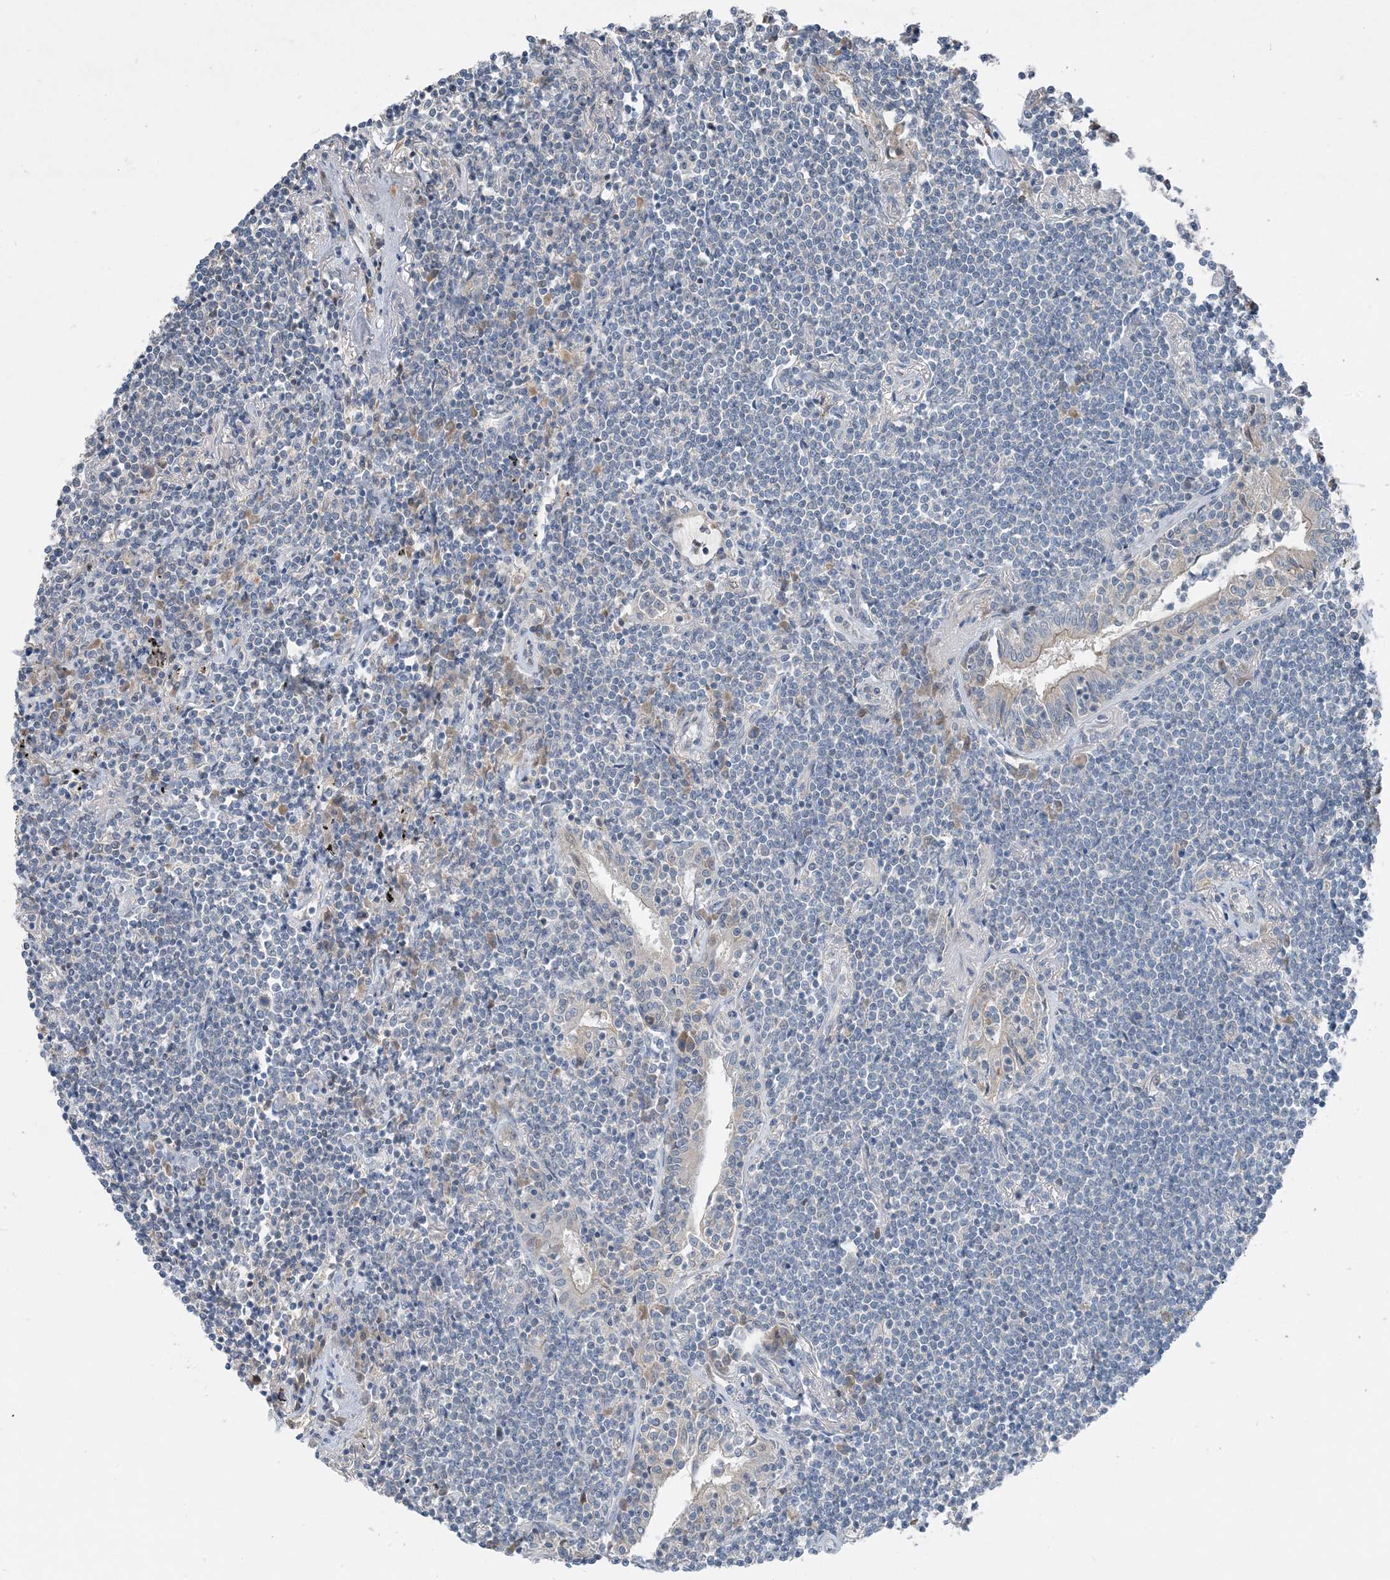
{"staining": {"intensity": "negative", "quantity": "none", "location": "none"}, "tissue": "lymphoma", "cell_type": "Tumor cells", "image_type": "cancer", "snomed": [{"axis": "morphology", "description": "Malignant lymphoma, non-Hodgkin's type, Low grade"}, {"axis": "topography", "description": "Lung"}], "caption": "Tumor cells are negative for protein expression in human lymphoma. The staining was performed using DAB to visualize the protein expression in brown, while the nuclei were stained in blue with hematoxylin (Magnification: 20x).", "gene": "NCOA7", "patient": {"sex": "female", "age": 71}}